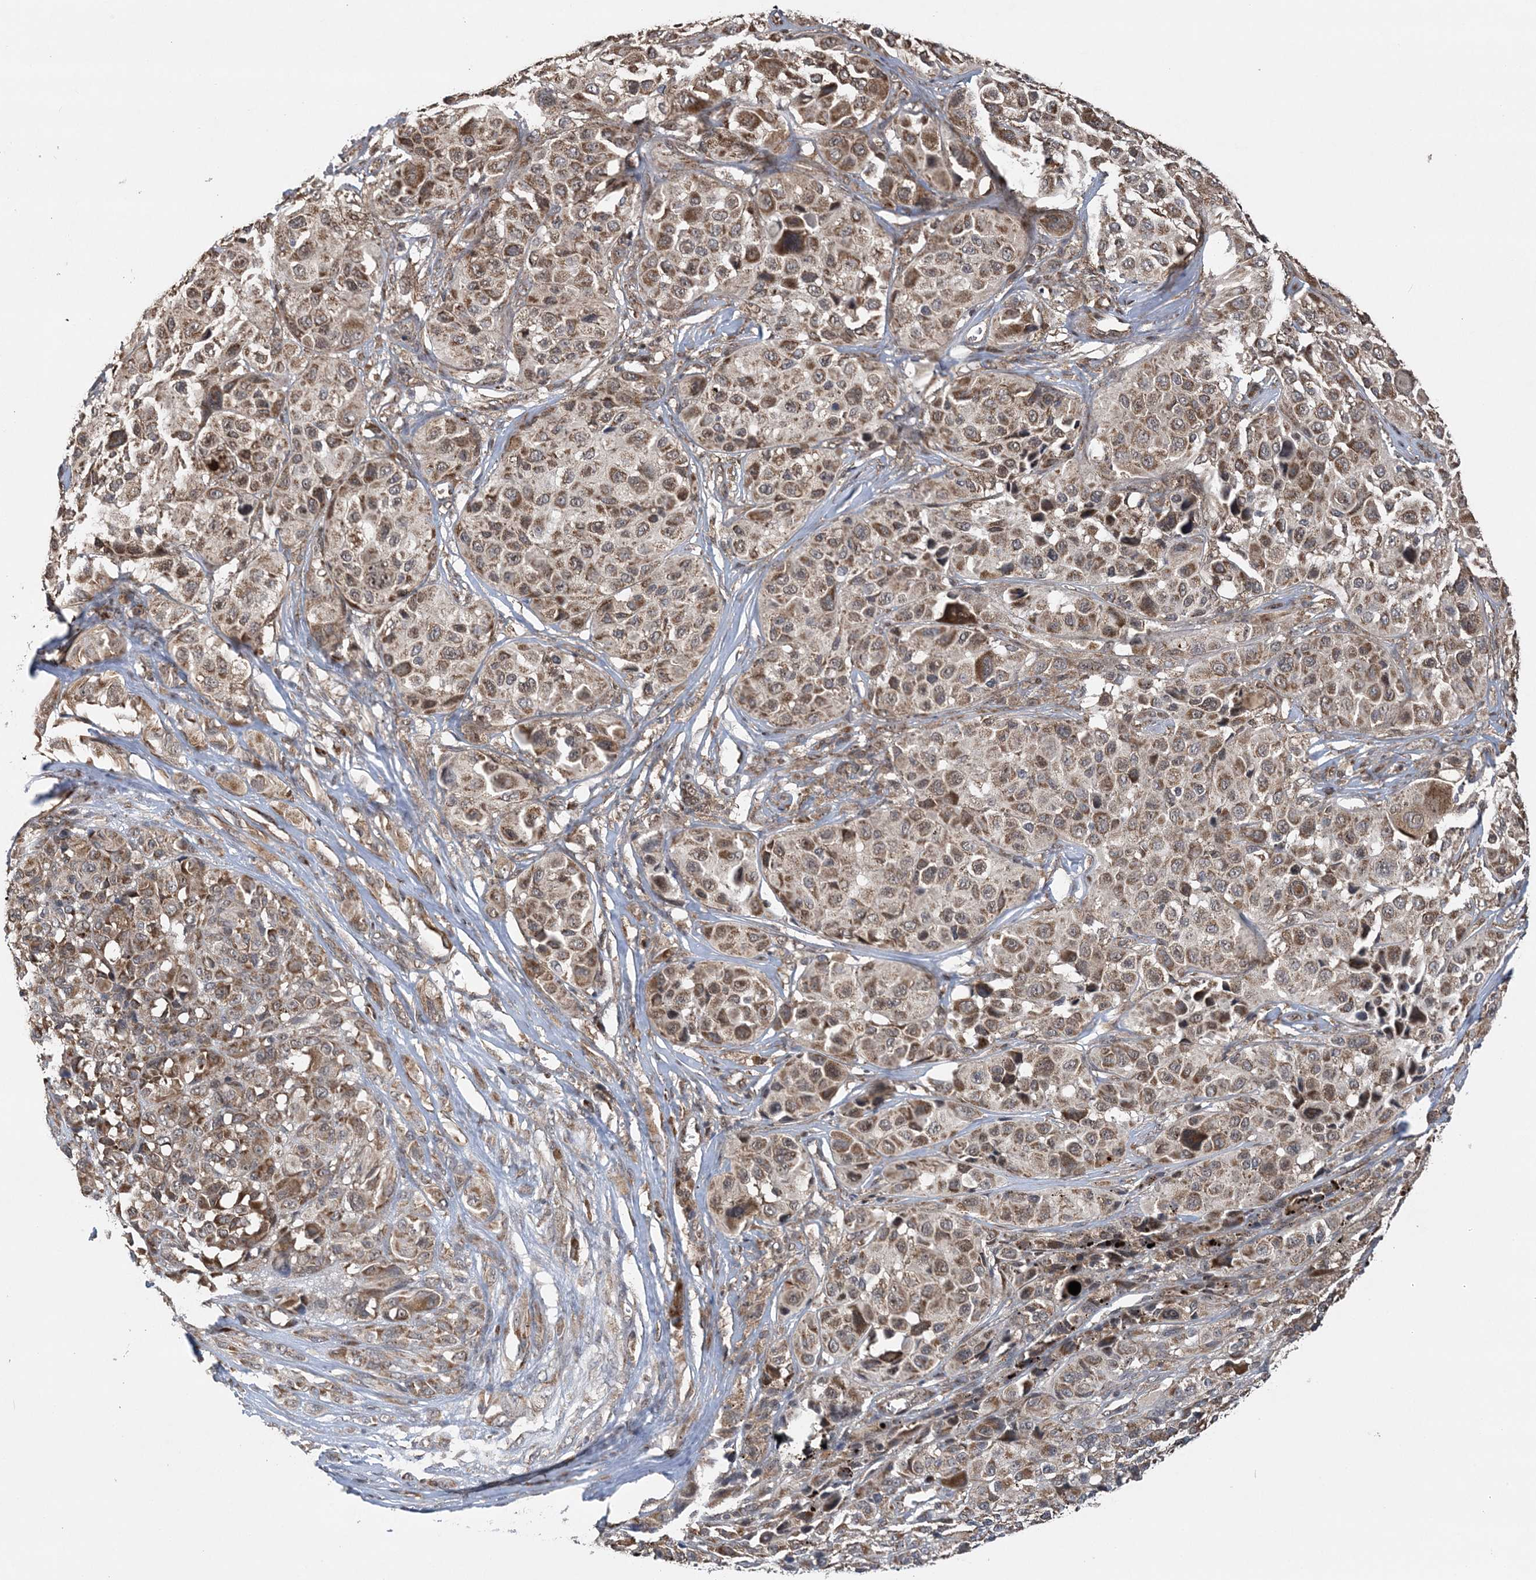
{"staining": {"intensity": "moderate", "quantity": ">75%", "location": "cytoplasmic/membranous"}, "tissue": "melanoma", "cell_type": "Tumor cells", "image_type": "cancer", "snomed": [{"axis": "morphology", "description": "Malignant melanoma, NOS"}, {"axis": "topography", "description": "Skin of trunk"}], "caption": "Human malignant melanoma stained with a protein marker displays moderate staining in tumor cells.", "gene": "PCBP1", "patient": {"sex": "male", "age": 71}}